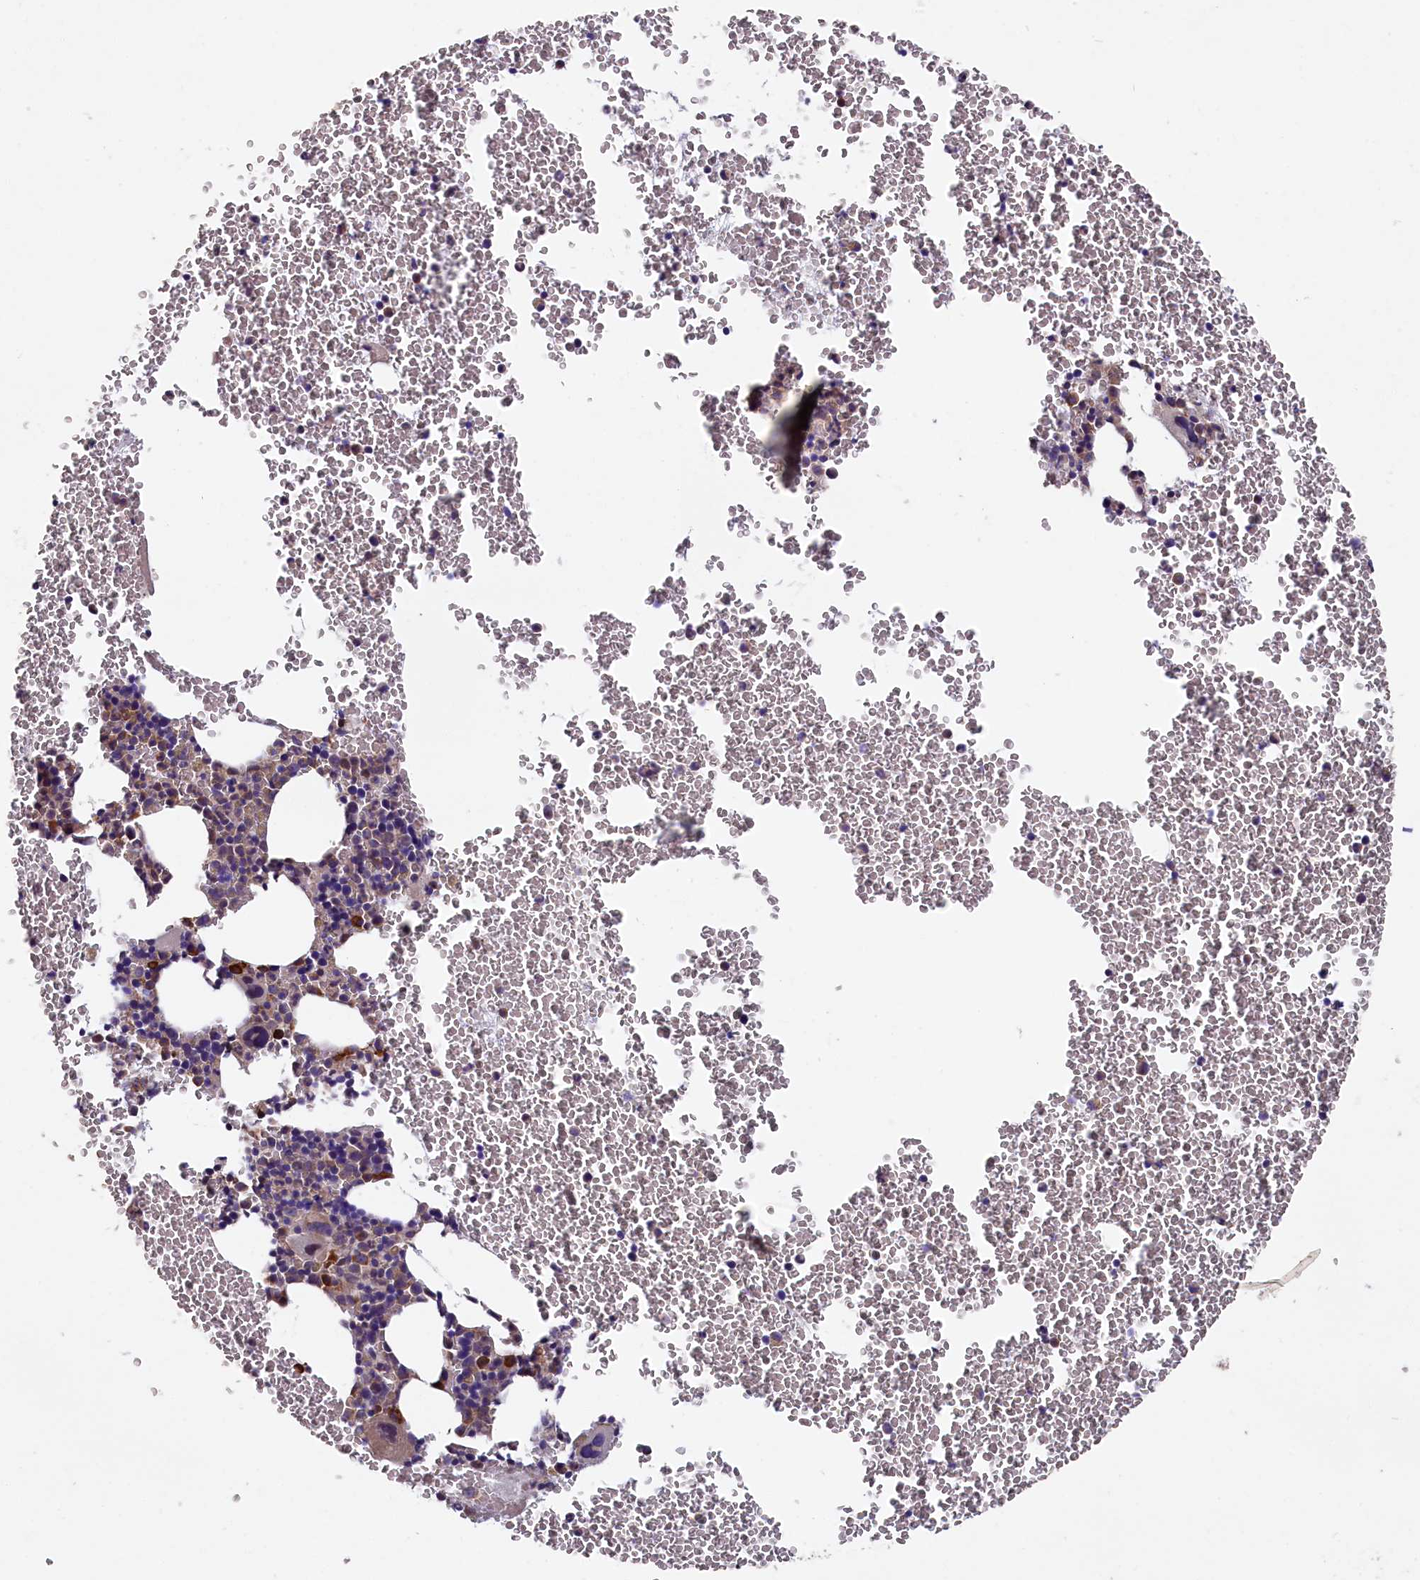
{"staining": {"intensity": "strong", "quantity": "<25%", "location": "cytoplasmic/membranous"}, "tissue": "bone marrow", "cell_type": "Hematopoietic cells", "image_type": "normal", "snomed": [{"axis": "morphology", "description": "Normal tissue, NOS"}, {"axis": "topography", "description": "Bone marrow"}], "caption": "Immunohistochemistry (IHC) staining of normal bone marrow, which shows medium levels of strong cytoplasmic/membranous staining in approximately <25% of hematopoietic cells indicating strong cytoplasmic/membranous protein expression. The staining was performed using DAB (brown) for protein detection and nuclei were counterstained in hematoxylin (blue).", "gene": "ZSWIM1", "patient": {"sex": "male", "age": 75}}